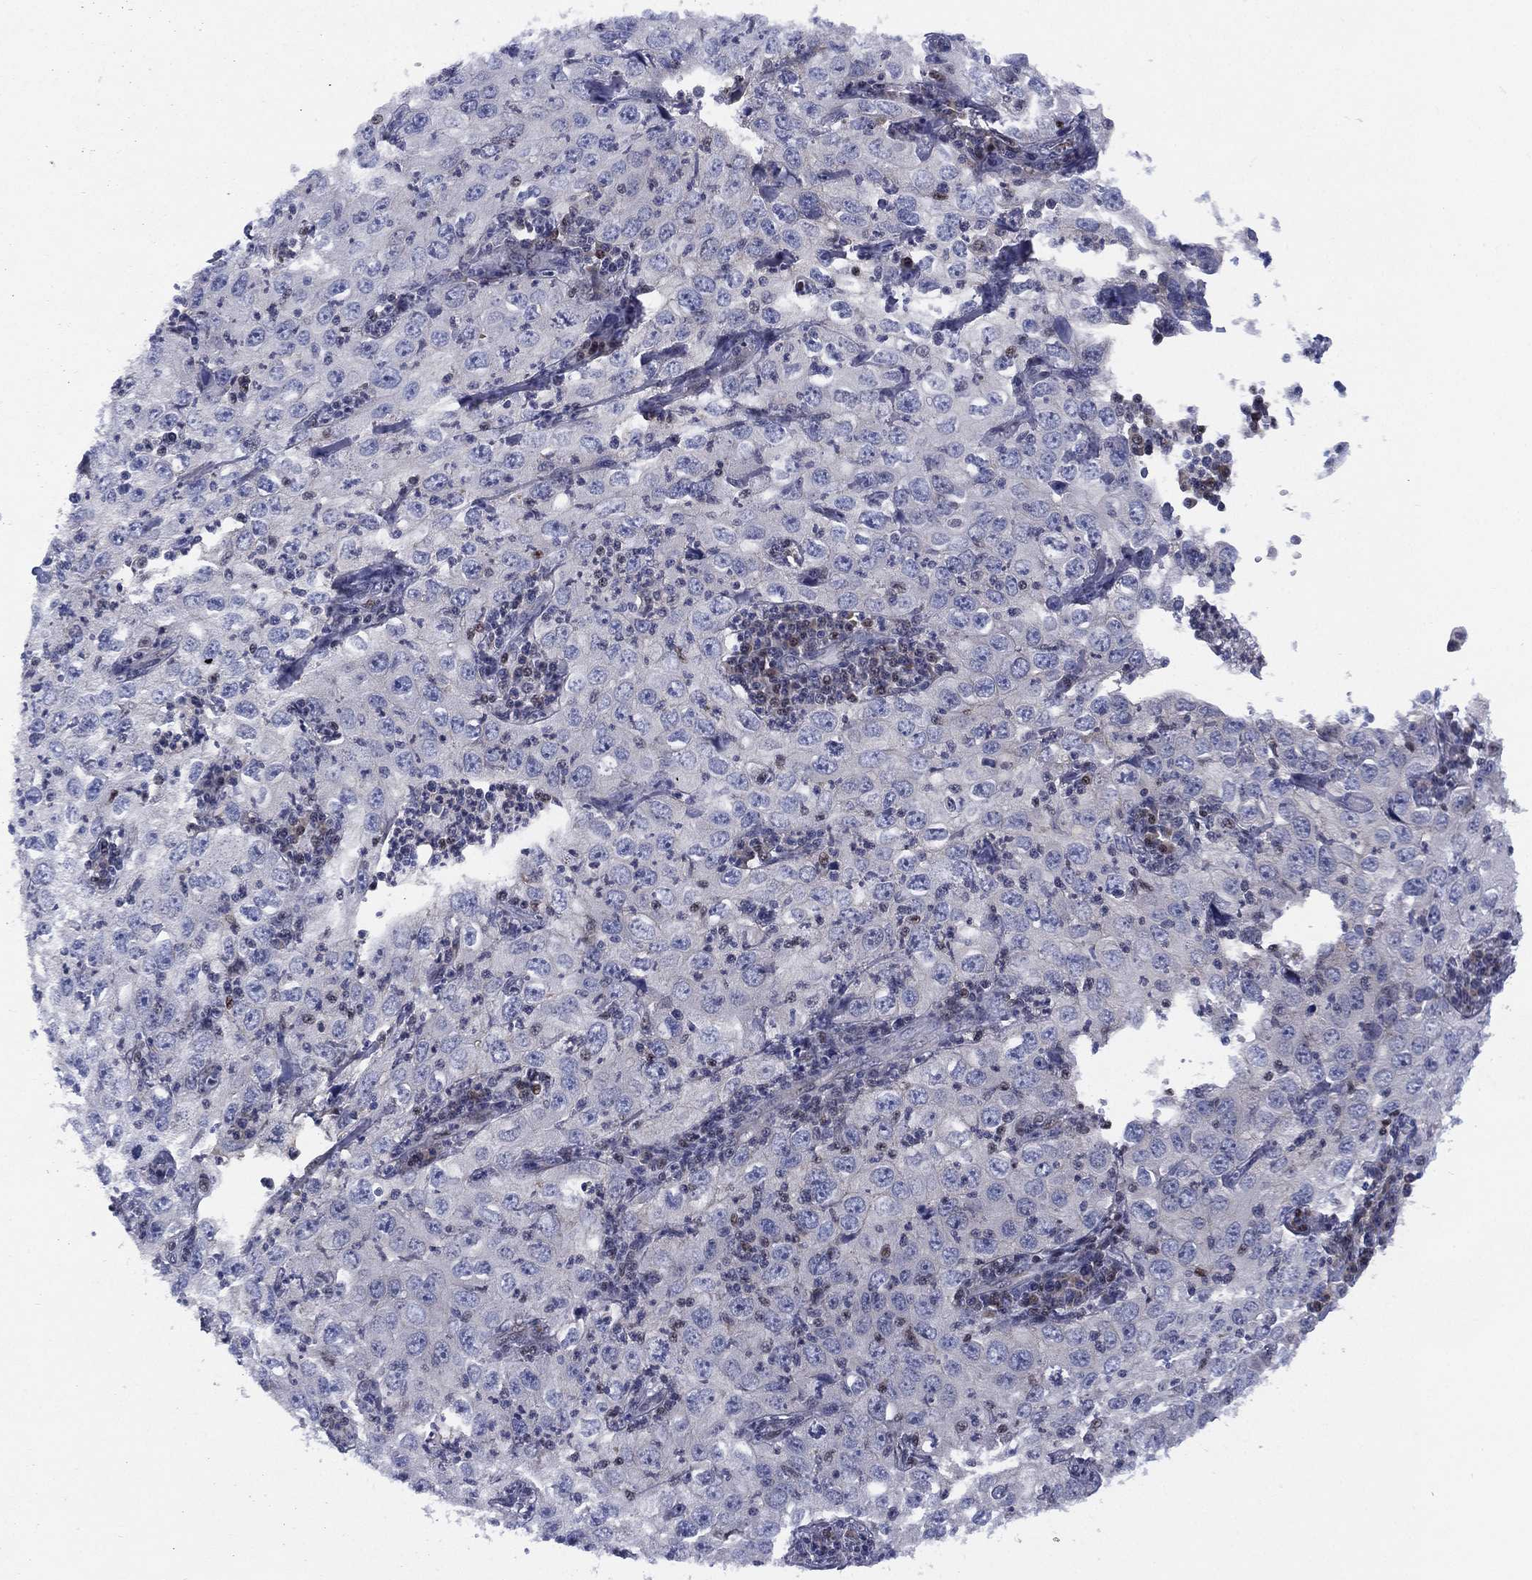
{"staining": {"intensity": "negative", "quantity": "none", "location": "none"}, "tissue": "cervical cancer", "cell_type": "Tumor cells", "image_type": "cancer", "snomed": [{"axis": "morphology", "description": "Squamous cell carcinoma, NOS"}, {"axis": "topography", "description": "Cervix"}], "caption": "Cervical cancer stained for a protein using IHC exhibits no positivity tumor cells.", "gene": "SLC4A4", "patient": {"sex": "female", "age": 24}}